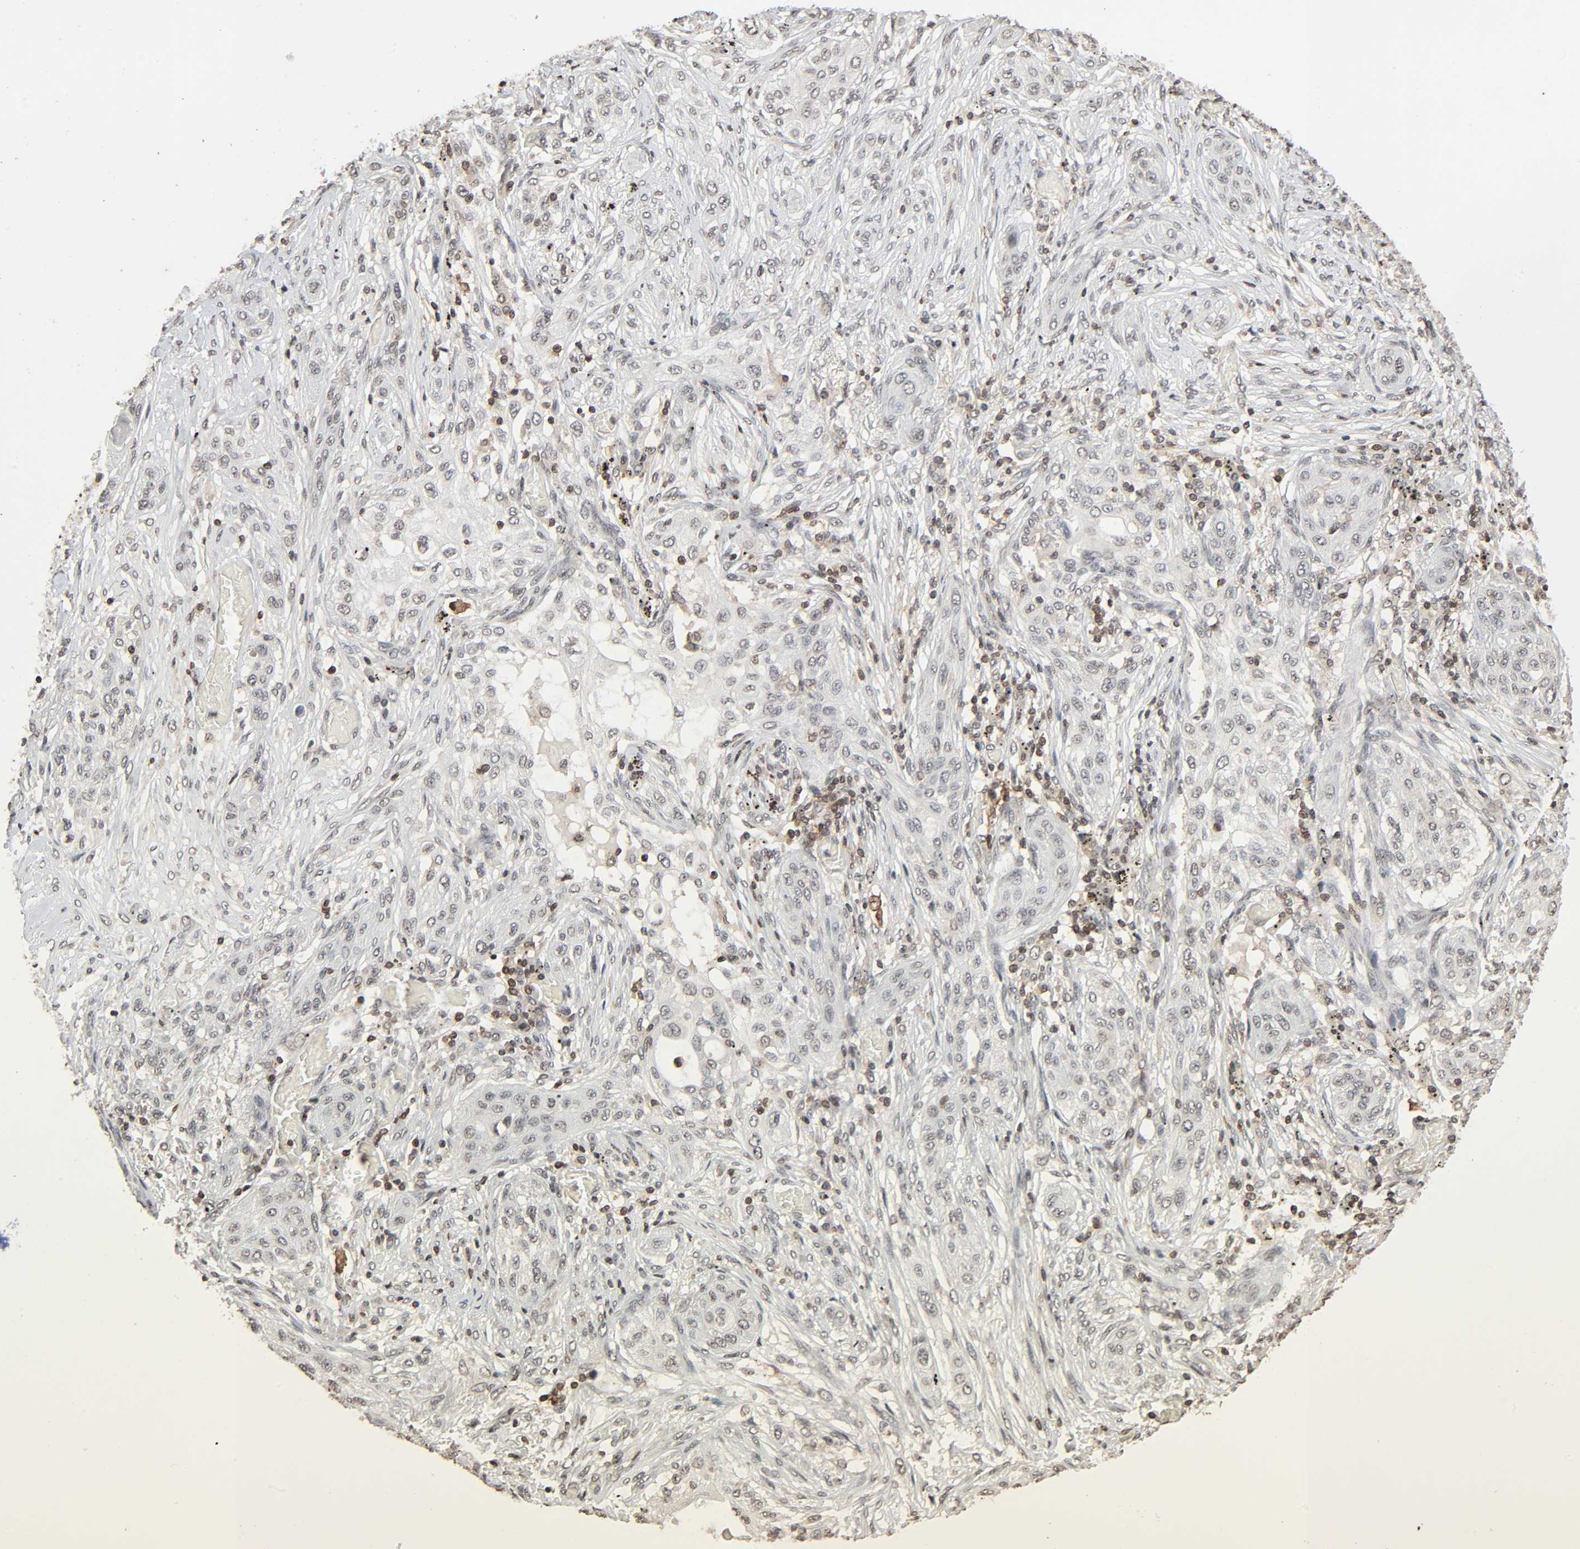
{"staining": {"intensity": "negative", "quantity": "none", "location": "none"}, "tissue": "lung cancer", "cell_type": "Tumor cells", "image_type": "cancer", "snomed": [{"axis": "morphology", "description": "Squamous cell carcinoma, NOS"}, {"axis": "topography", "description": "Lung"}], "caption": "Lung cancer stained for a protein using immunohistochemistry demonstrates no expression tumor cells.", "gene": "STK4", "patient": {"sex": "female", "age": 47}}